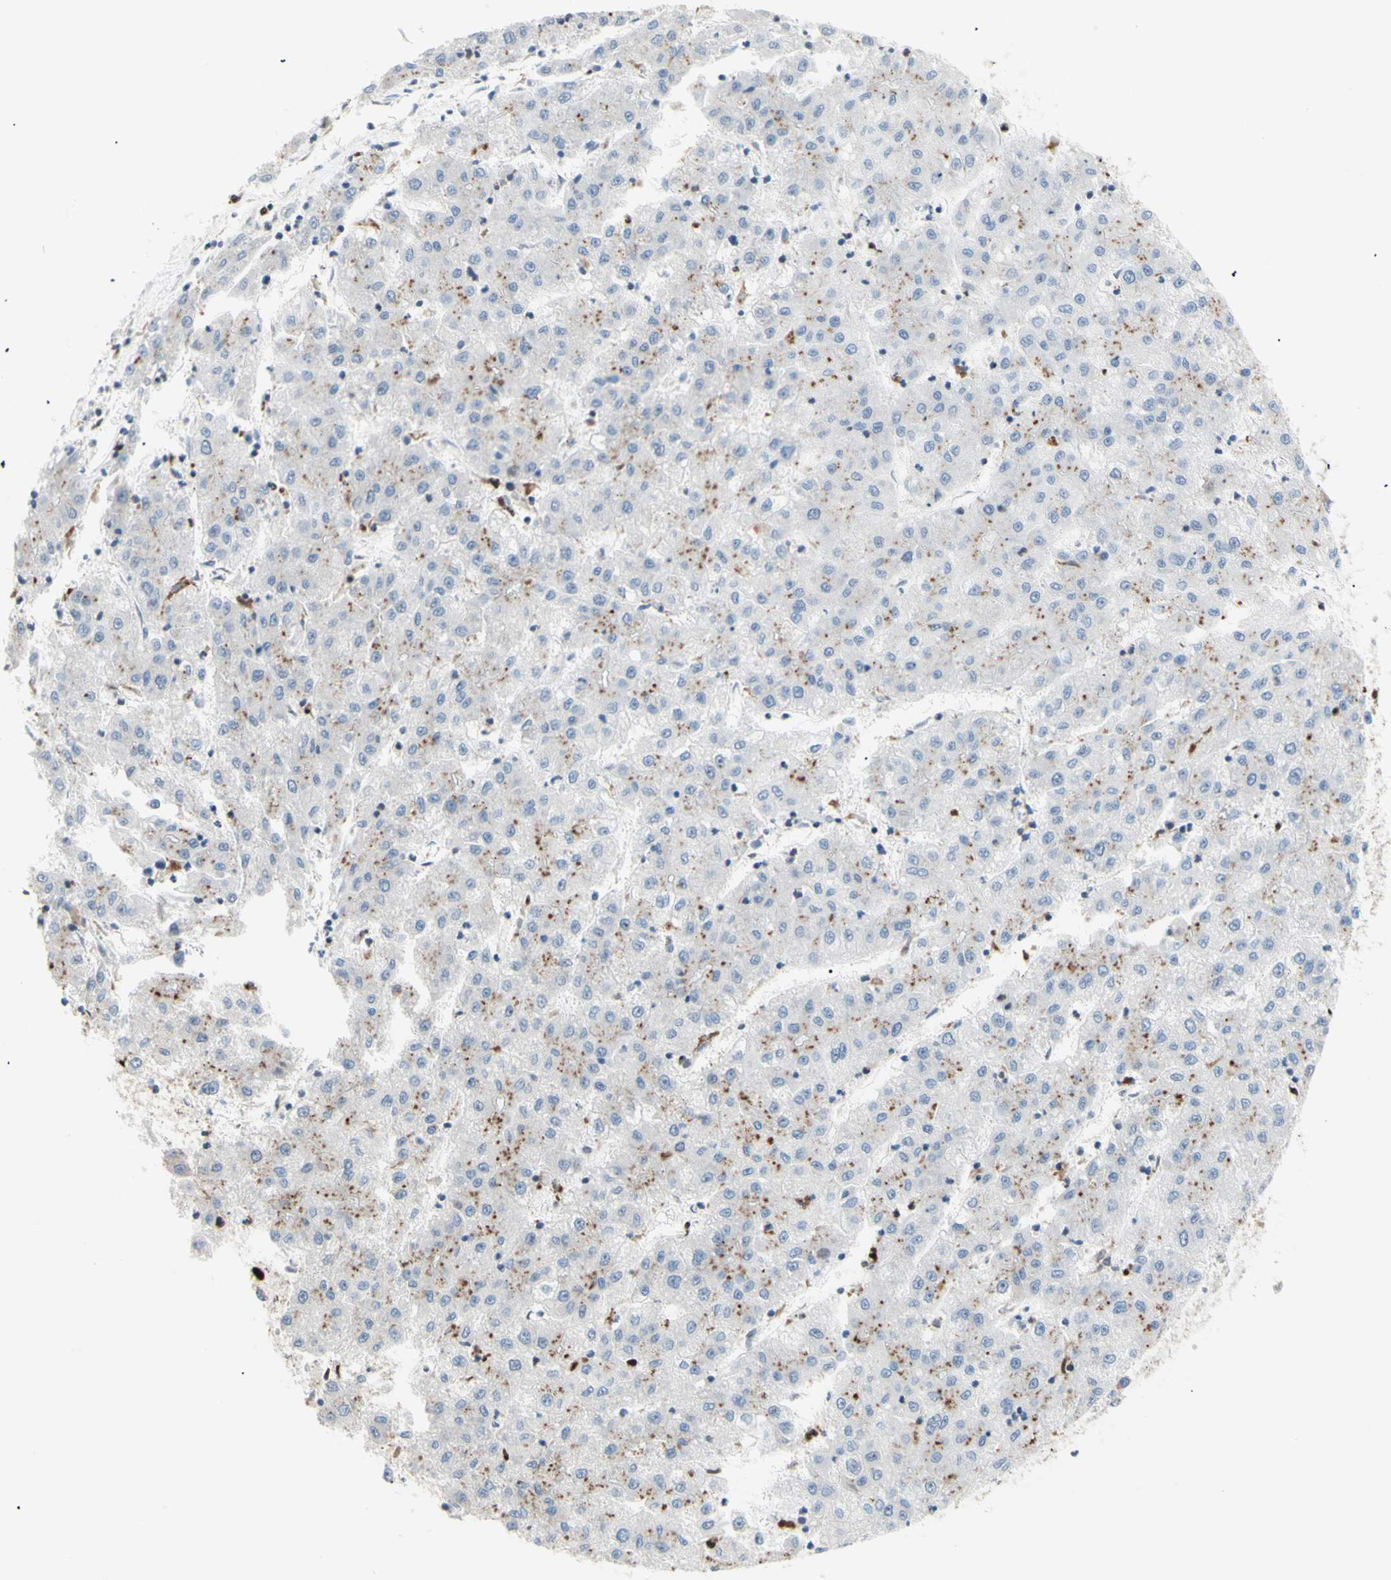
{"staining": {"intensity": "negative", "quantity": "none", "location": "none"}, "tissue": "liver cancer", "cell_type": "Tumor cells", "image_type": "cancer", "snomed": [{"axis": "morphology", "description": "Carcinoma, Hepatocellular, NOS"}, {"axis": "topography", "description": "Liver"}], "caption": "There is no significant positivity in tumor cells of hepatocellular carcinoma (liver).", "gene": "EED", "patient": {"sex": "male", "age": 72}}